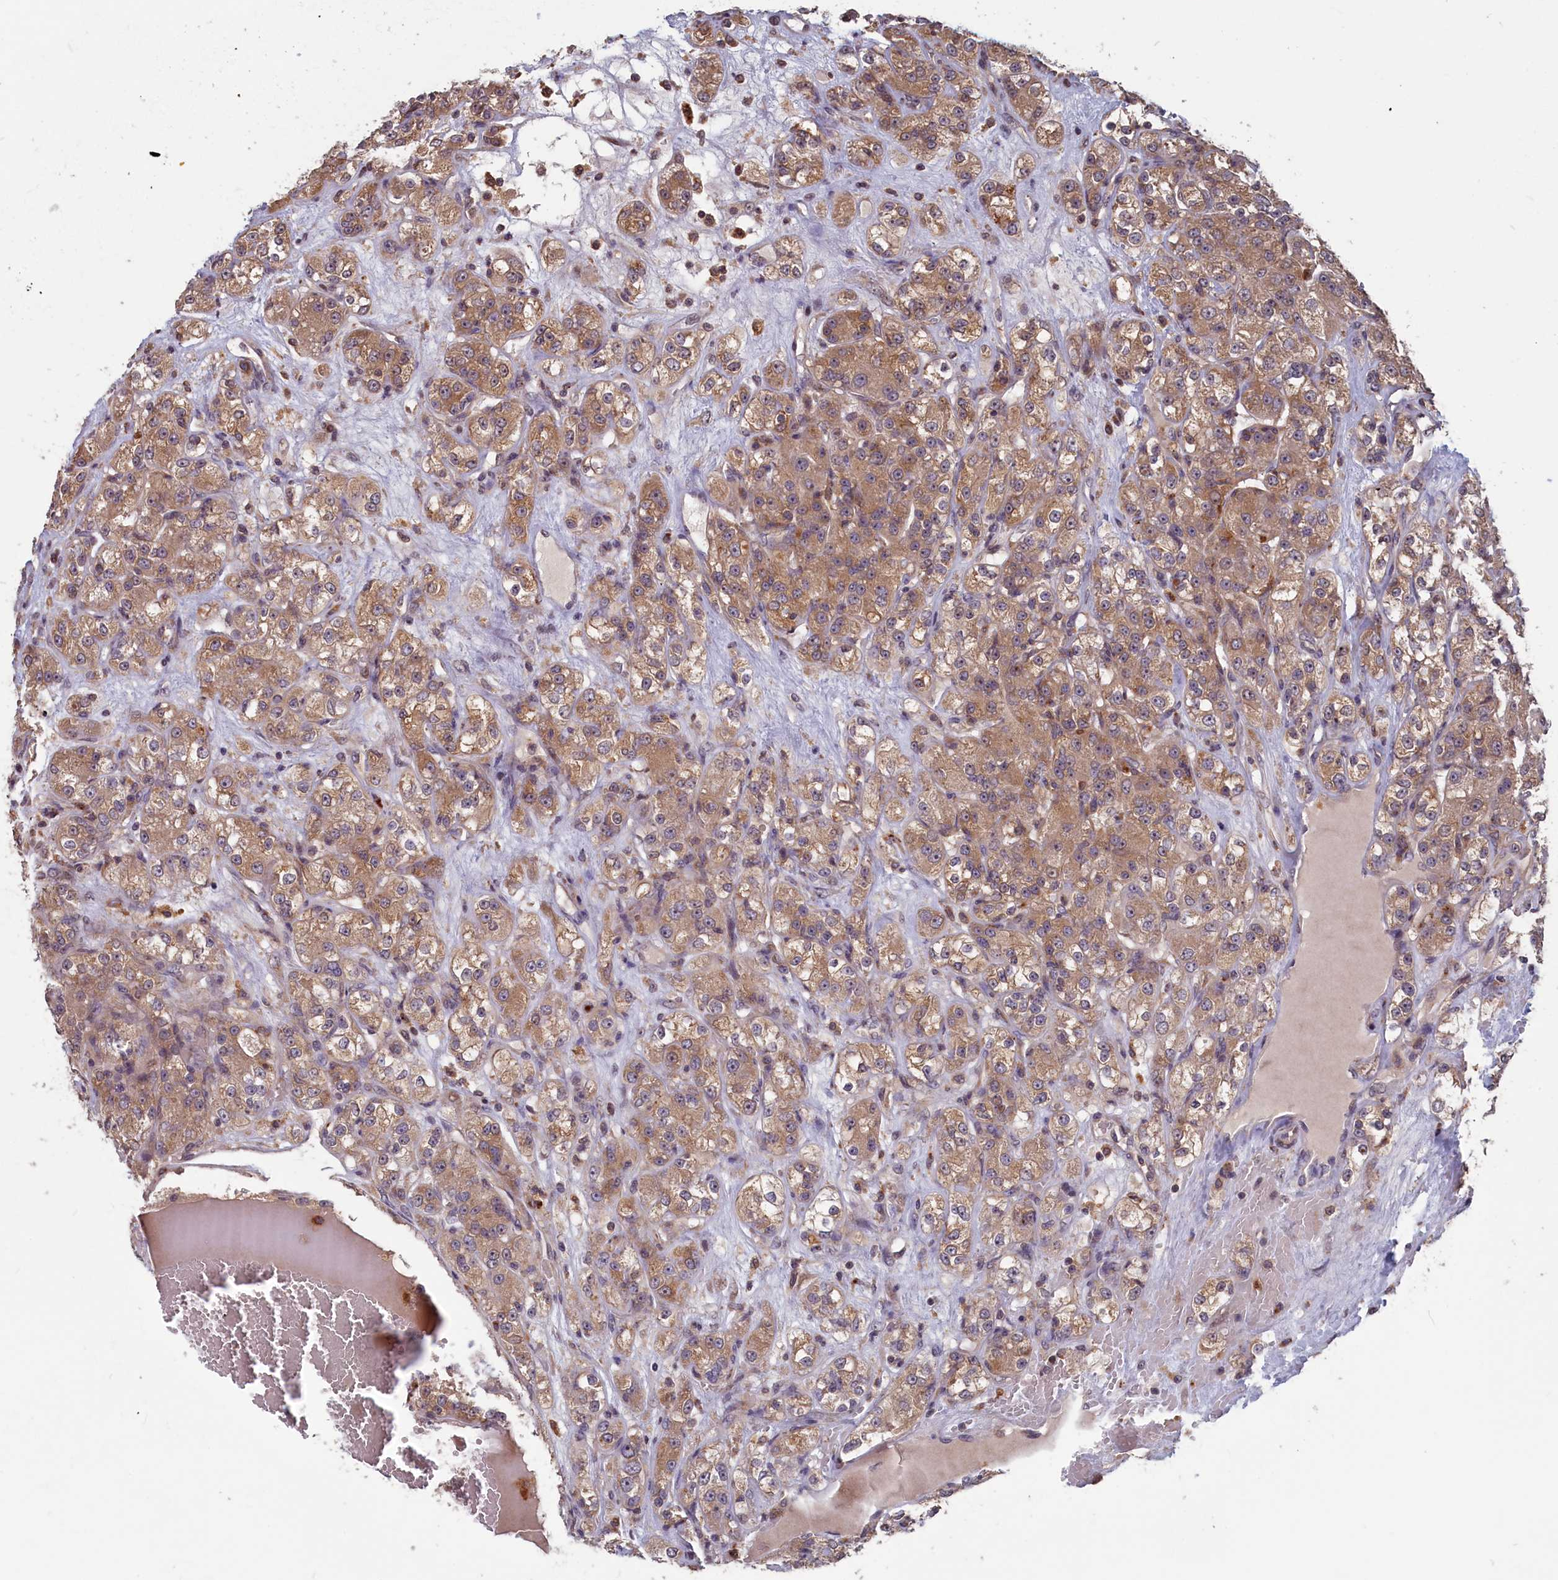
{"staining": {"intensity": "moderate", "quantity": ">75%", "location": "cytoplasmic/membranous"}, "tissue": "renal cancer", "cell_type": "Tumor cells", "image_type": "cancer", "snomed": [{"axis": "morphology", "description": "Normal tissue, NOS"}, {"axis": "morphology", "description": "Adenocarcinoma, NOS"}, {"axis": "topography", "description": "Kidney"}], "caption": "Immunohistochemistry (IHC) of human renal cancer demonstrates medium levels of moderate cytoplasmic/membranous positivity in approximately >75% of tumor cells.", "gene": "CACTIN", "patient": {"sex": "male", "age": 61}}